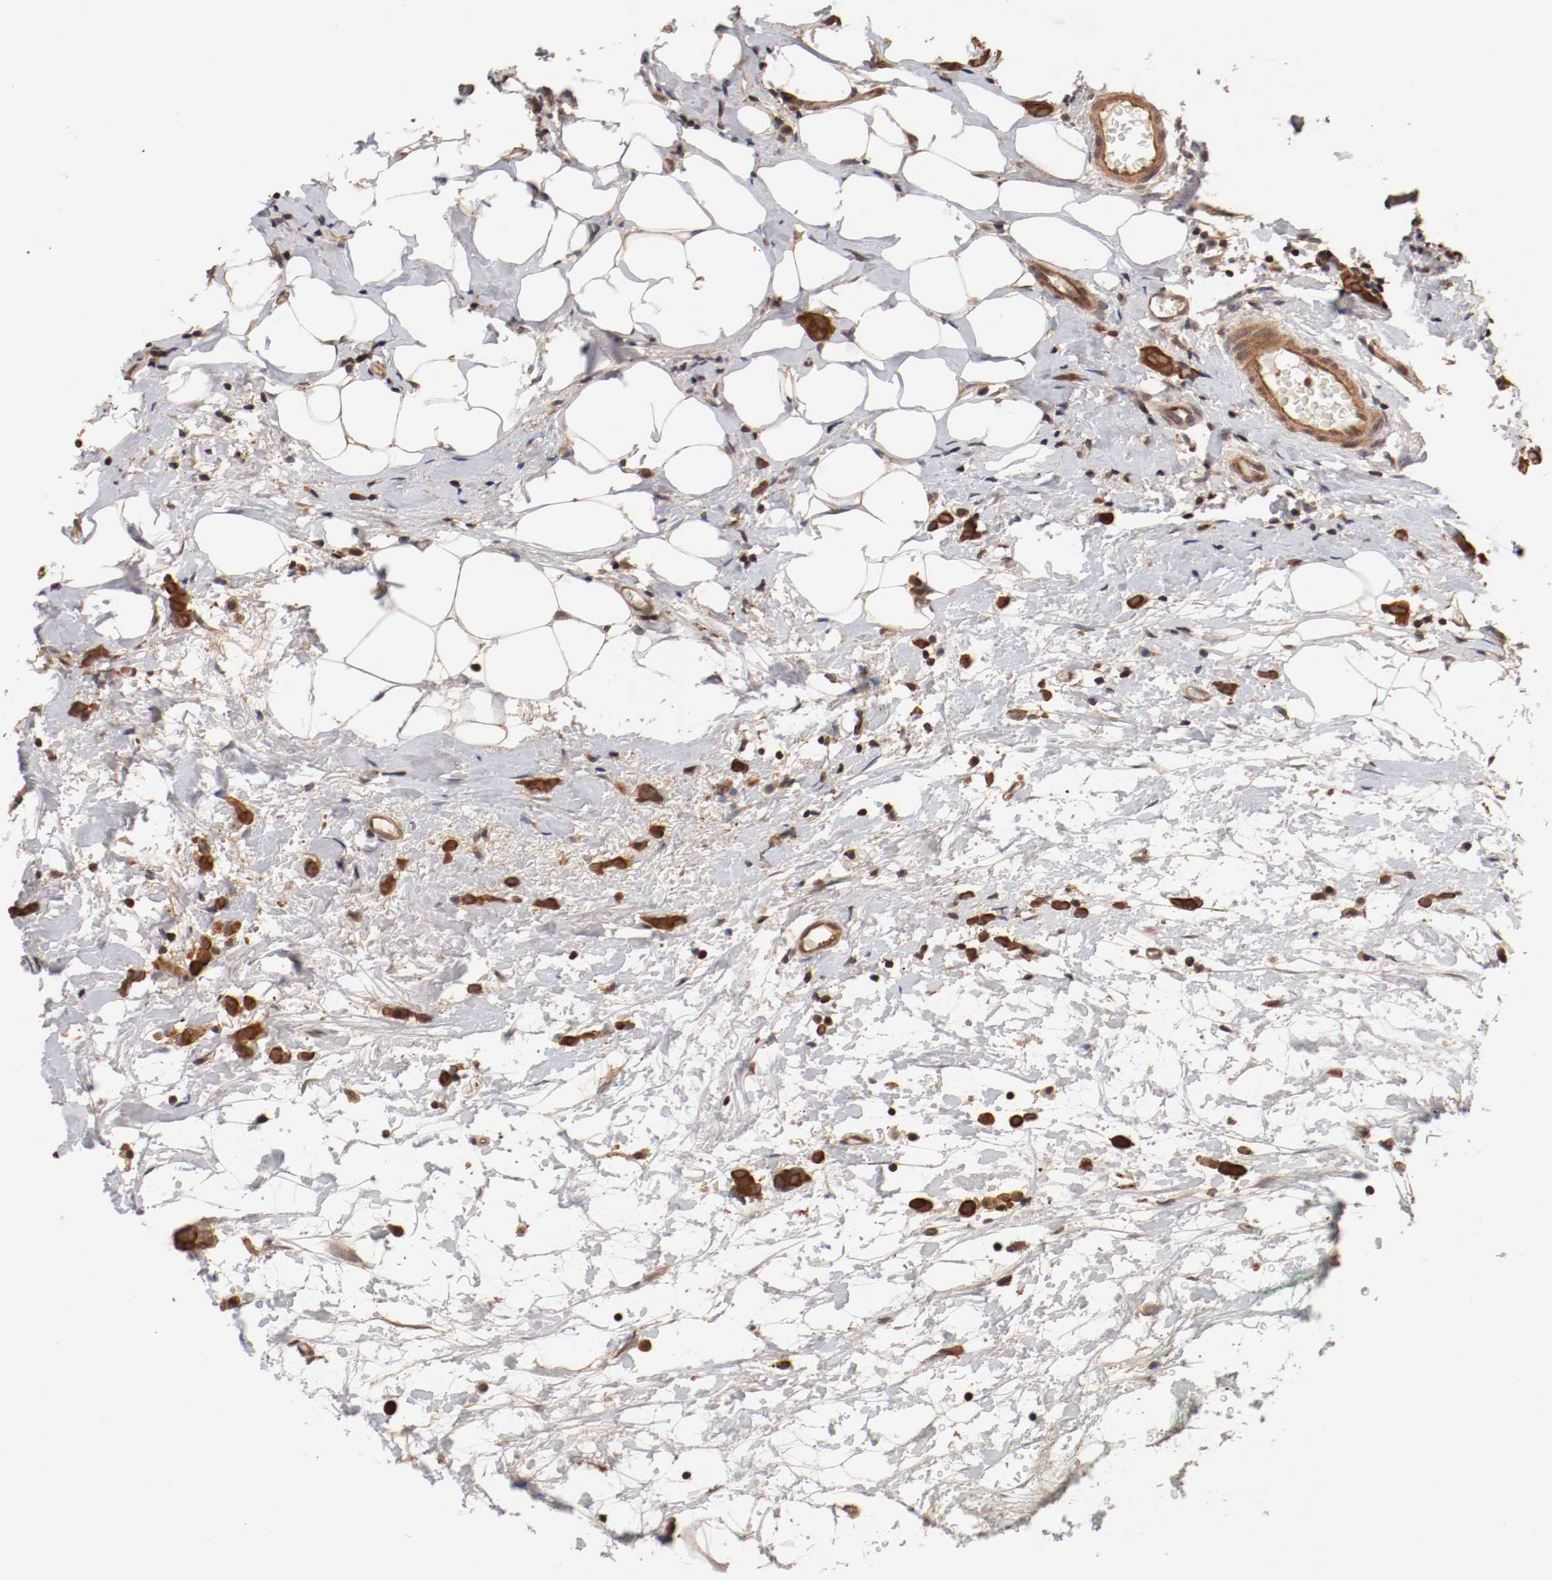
{"staining": {"intensity": "moderate", "quantity": ">75%", "location": "cytoplasmic/membranous"}, "tissue": "breast cancer", "cell_type": "Tumor cells", "image_type": "cancer", "snomed": [{"axis": "morphology", "description": "Lobular carcinoma"}, {"axis": "topography", "description": "Breast"}], "caption": "Lobular carcinoma (breast) tissue reveals moderate cytoplasmic/membranous expression in about >75% of tumor cells (Stains: DAB in brown, nuclei in blue, Microscopy: brightfield microscopy at high magnification).", "gene": "GUF1", "patient": {"sex": "female", "age": 60}}